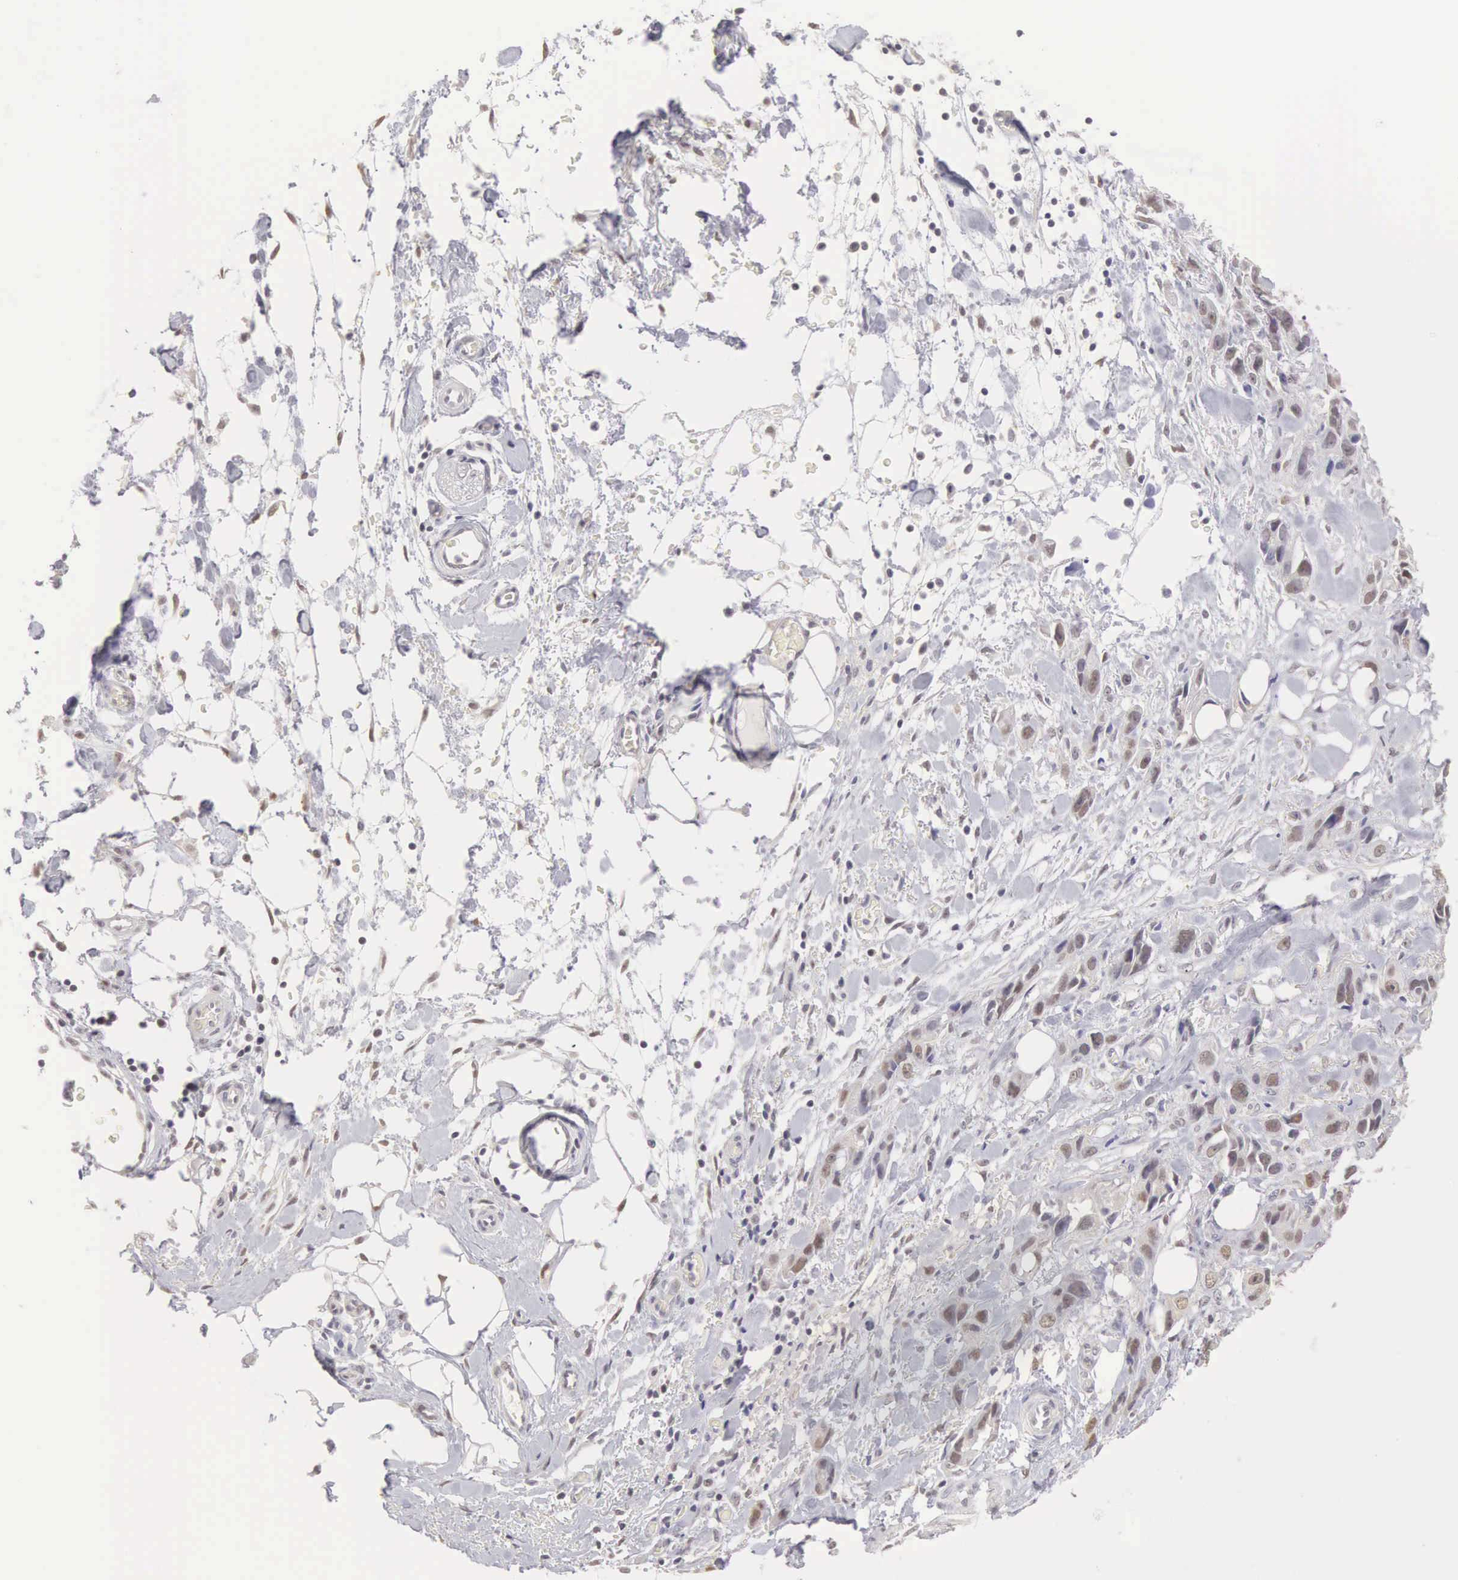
{"staining": {"intensity": "weak", "quantity": "<25%", "location": "nuclear"}, "tissue": "stomach cancer", "cell_type": "Tumor cells", "image_type": "cancer", "snomed": [{"axis": "morphology", "description": "Adenocarcinoma, NOS"}, {"axis": "topography", "description": "Stomach, upper"}], "caption": "Tumor cells are negative for protein expression in human stomach adenocarcinoma.", "gene": "UBA1", "patient": {"sex": "male", "age": 47}}